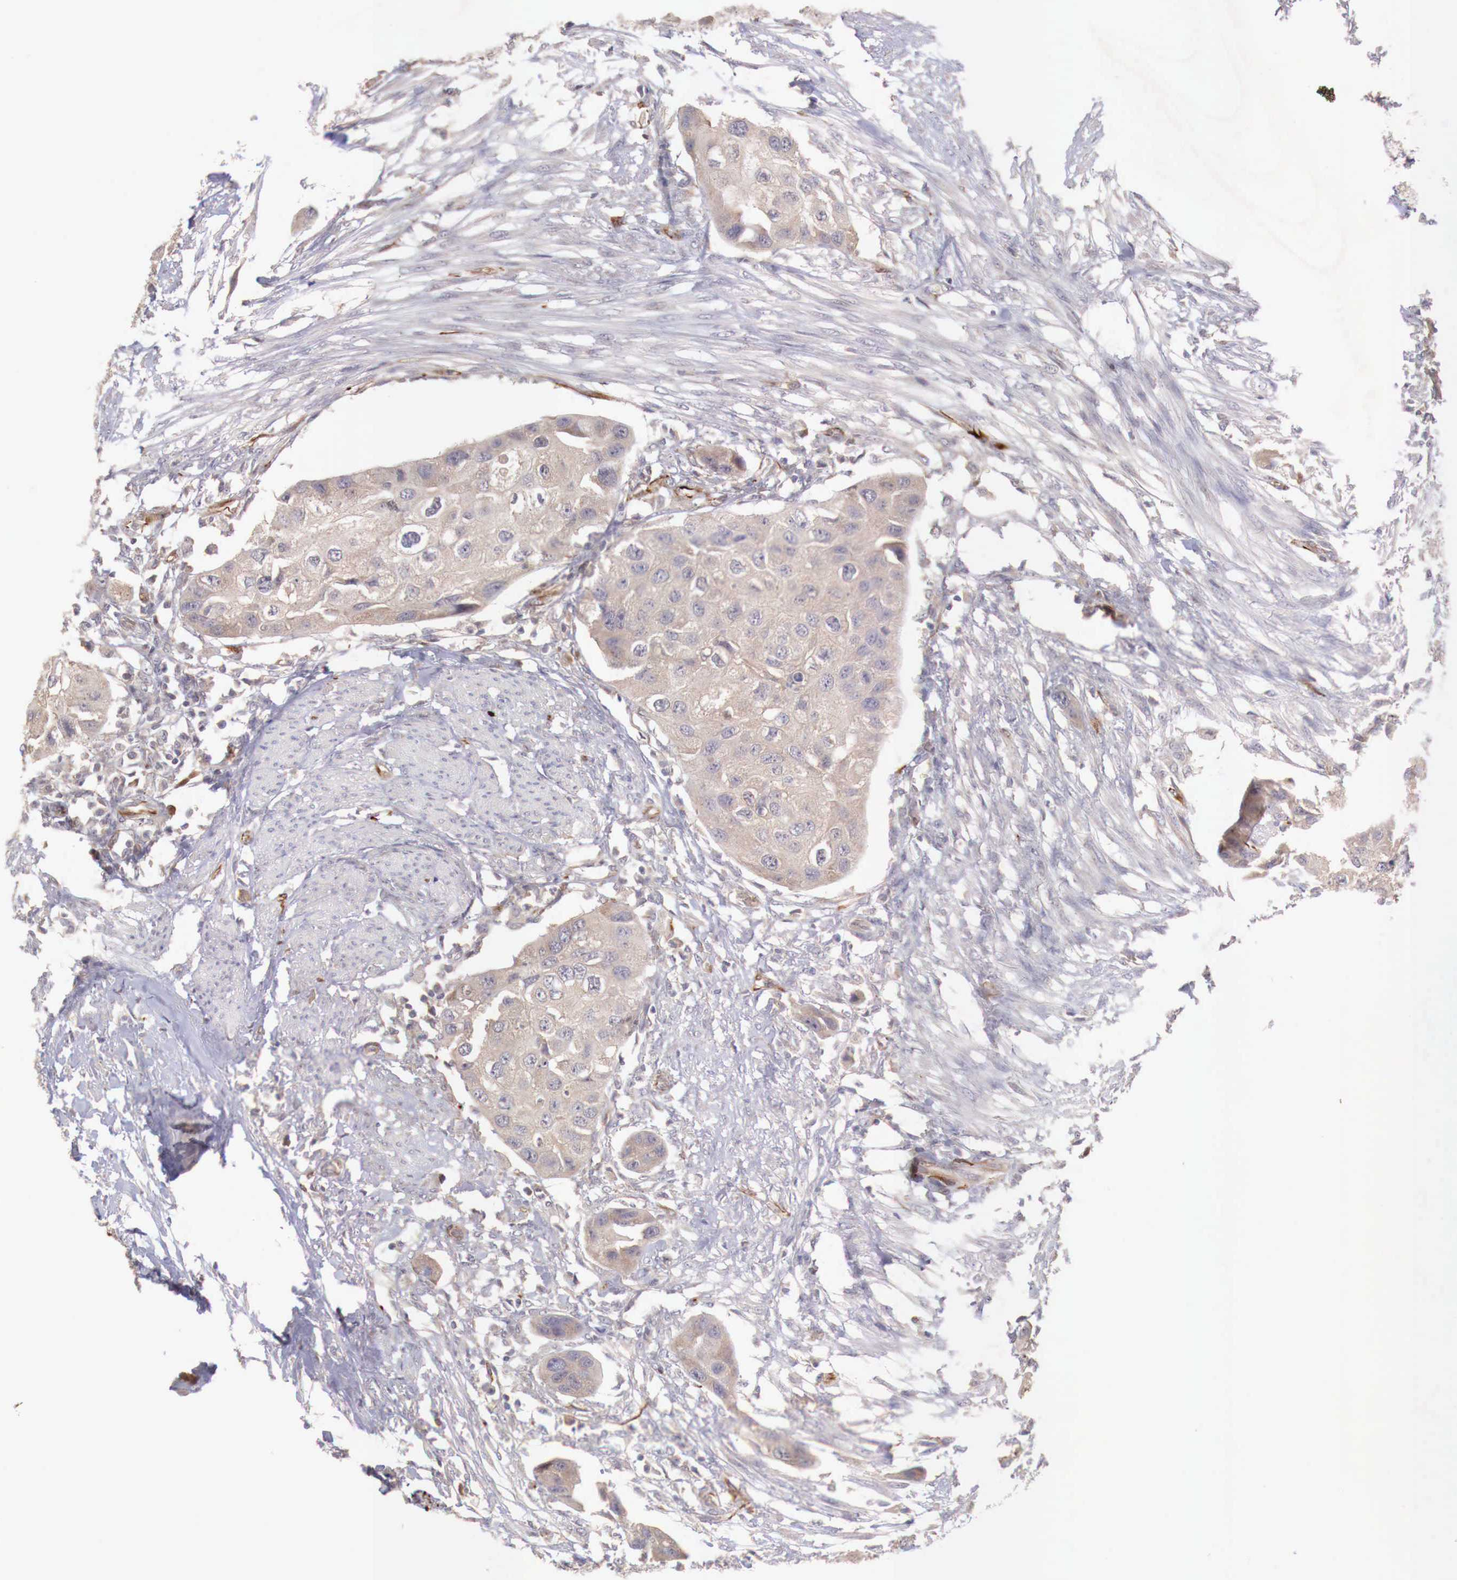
{"staining": {"intensity": "negative", "quantity": "none", "location": "none"}, "tissue": "urothelial cancer", "cell_type": "Tumor cells", "image_type": "cancer", "snomed": [{"axis": "morphology", "description": "Urothelial carcinoma, High grade"}, {"axis": "topography", "description": "Urinary bladder"}], "caption": "IHC of human urothelial carcinoma (high-grade) reveals no expression in tumor cells. (DAB (3,3'-diaminobenzidine) immunohistochemistry with hematoxylin counter stain).", "gene": "WT1", "patient": {"sex": "male", "age": 55}}